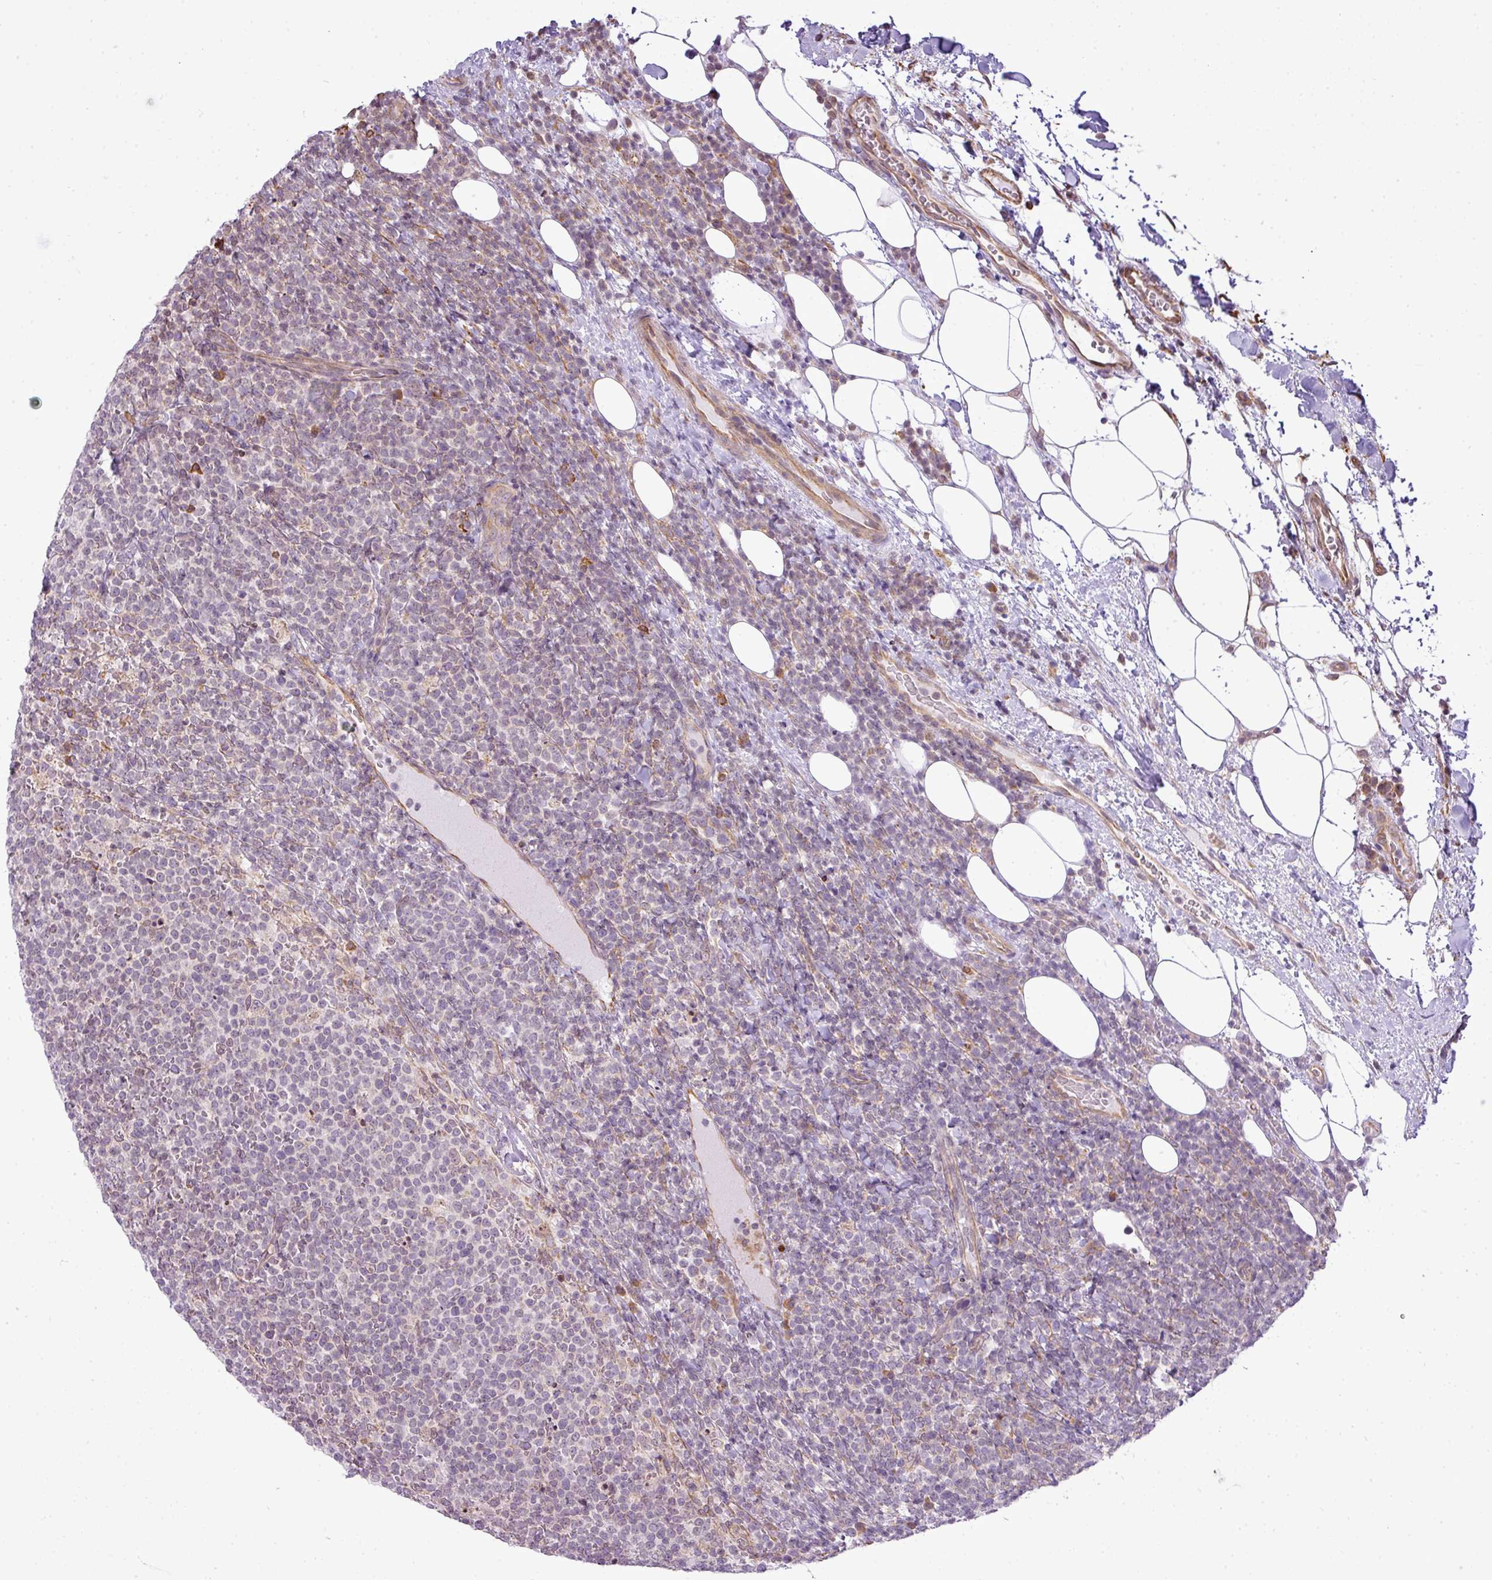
{"staining": {"intensity": "negative", "quantity": "none", "location": "none"}, "tissue": "lymphoma", "cell_type": "Tumor cells", "image_type": "cancer", "snomed": [{"axis": "morphology", "description": "Malignant lymphoma, non-Hodgkin's type, High grade"}, {"axis": "topography", "description": "Lymph node"}], "caption": "Lymphoma stained for a protein using IHC displays no expression tumor cells.", "gene": "COX18", "patient": {"sex": "male", "age": 61}}